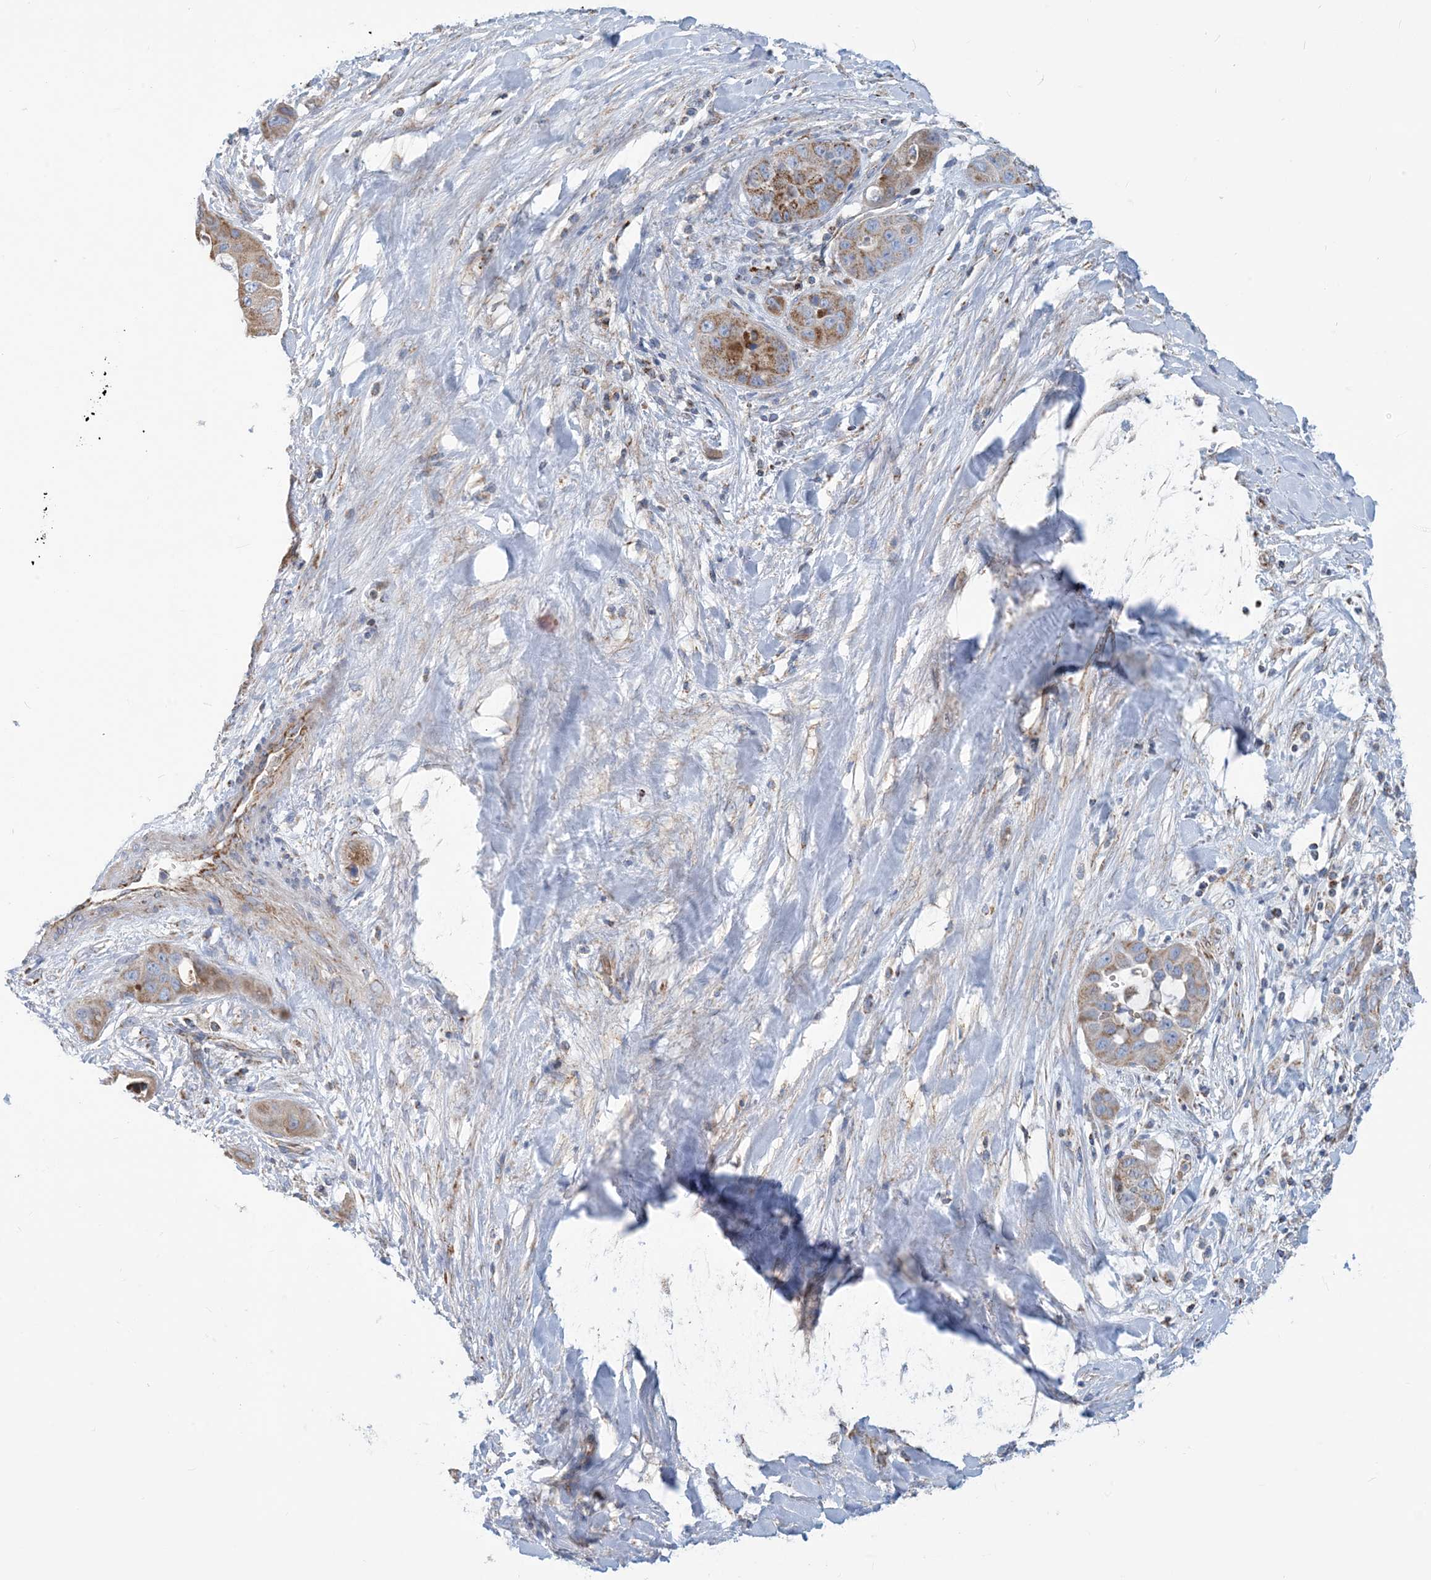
{"staining": {"intensity": "moderate", "quantity": ">75%", "location": "cytoplasmic/membranous"}, "tissue": "liver cancer", "cell_type": "Tumor cells", "image_type": "cancer", "snomed": [{"axis": "morphology", "description": "Cholangiocarcinoma"}, {"axis": "topography", "description": "Liver"}], "caption": "A high-resolution photomicrograph shows immunohistochemistry (IHC) staining of liver cancer (cholangiocarcinoma), which exhibits moderate cytoplasmic/membranous staining in approximately >75% of tumor cells.", "gene": "PHOSPHO2", "patient": {"sex": "female", "age": 52}}